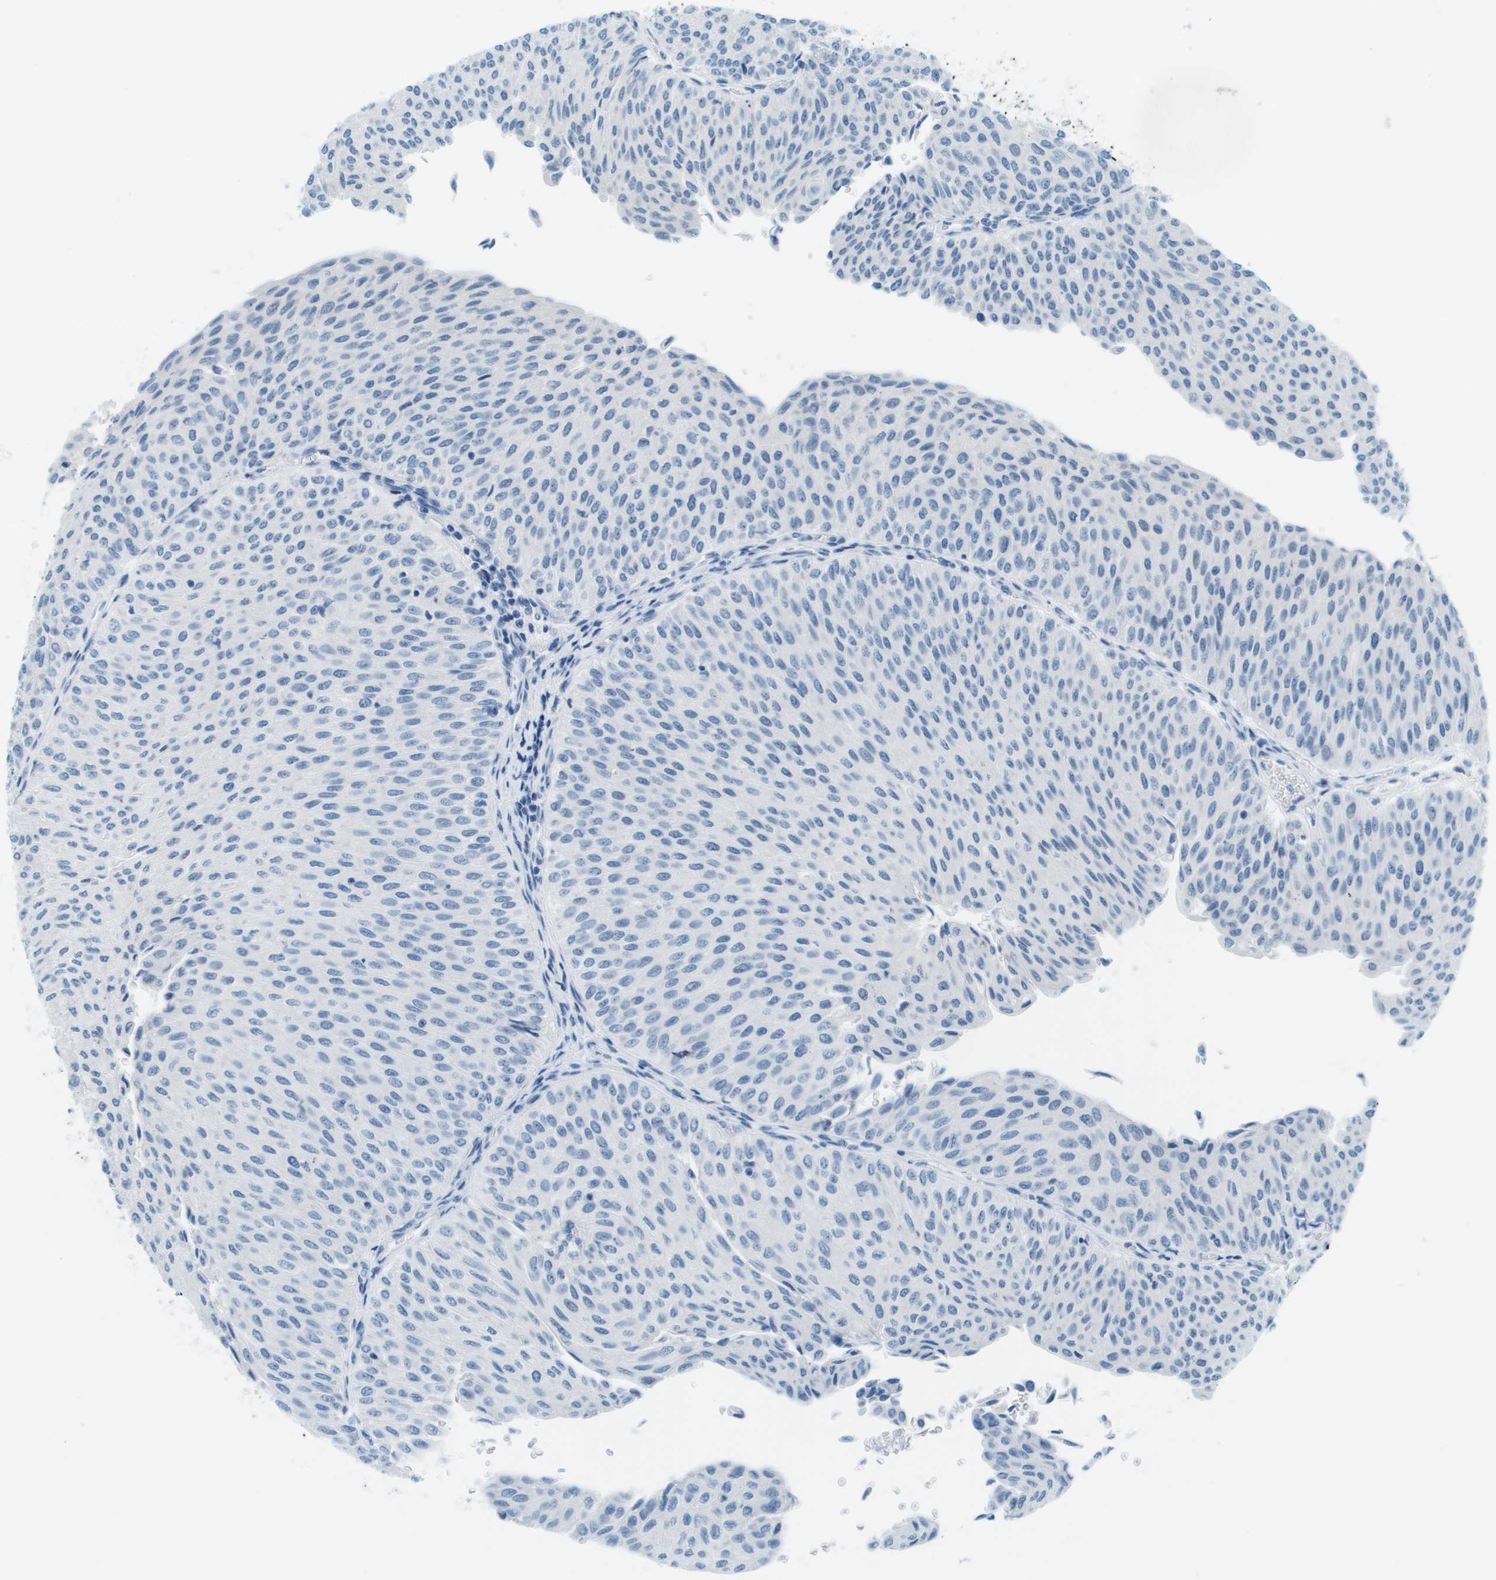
{"staining": {"intensity": "negative", "quantity": "none", "location": "none"}, "tissue": "urothelial cancer", "cell_type": "Tumor cells", "image_type": "cancer", "snomed": [{"axis": "morphology", "description": "Urothelial carcinoma, Low grade"}, {"axis": "topography", "description": "Urinary bladder"}], "caption": "Immunohistochemistry (IHC) of human urothelial carcinoma (low-grade) shows no expression in tumor cells.", "gene": "CDHR2", "patient": {"sex": "male", "age": 78}}